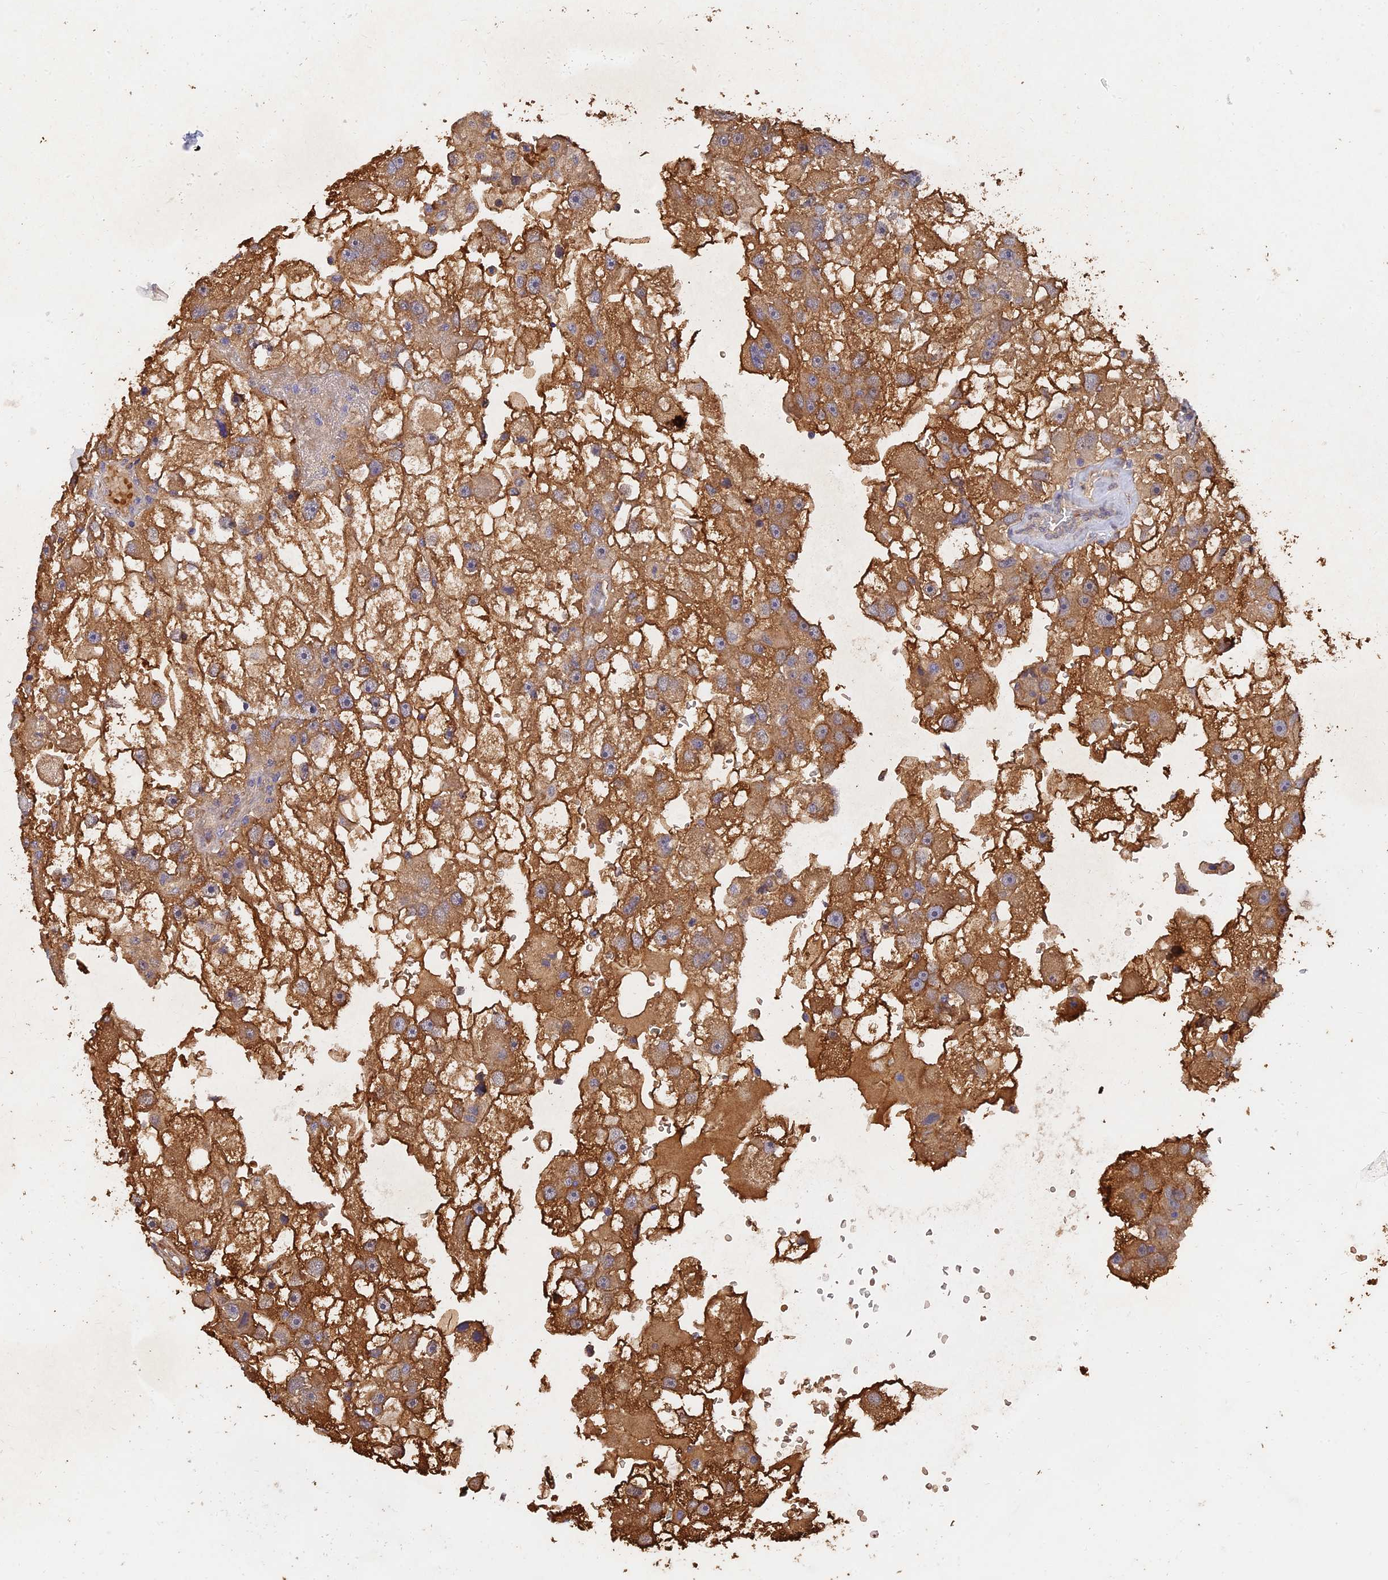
{"staining": {"intensity": "moderate", "quantity": ">75%", "location": "cytoplasmic/membranous"}, "tissue": "renal cancer", "cell_type": "Tumor cells", "image_type": "cancer", "snomed": [{"axis": "morphology", "description": "Adenocarcinoma, NOS"}, {"axis": "topography", "description": "Kidney"}], "caption": "Immunohistochemical staining of renal cancer demonstrates medium levels of moderate cytoplasmic/membranous staining in about >75% of tumor cells.", "gene": "SLC38A11", "patient": {"sex": "male", "age": 63}}